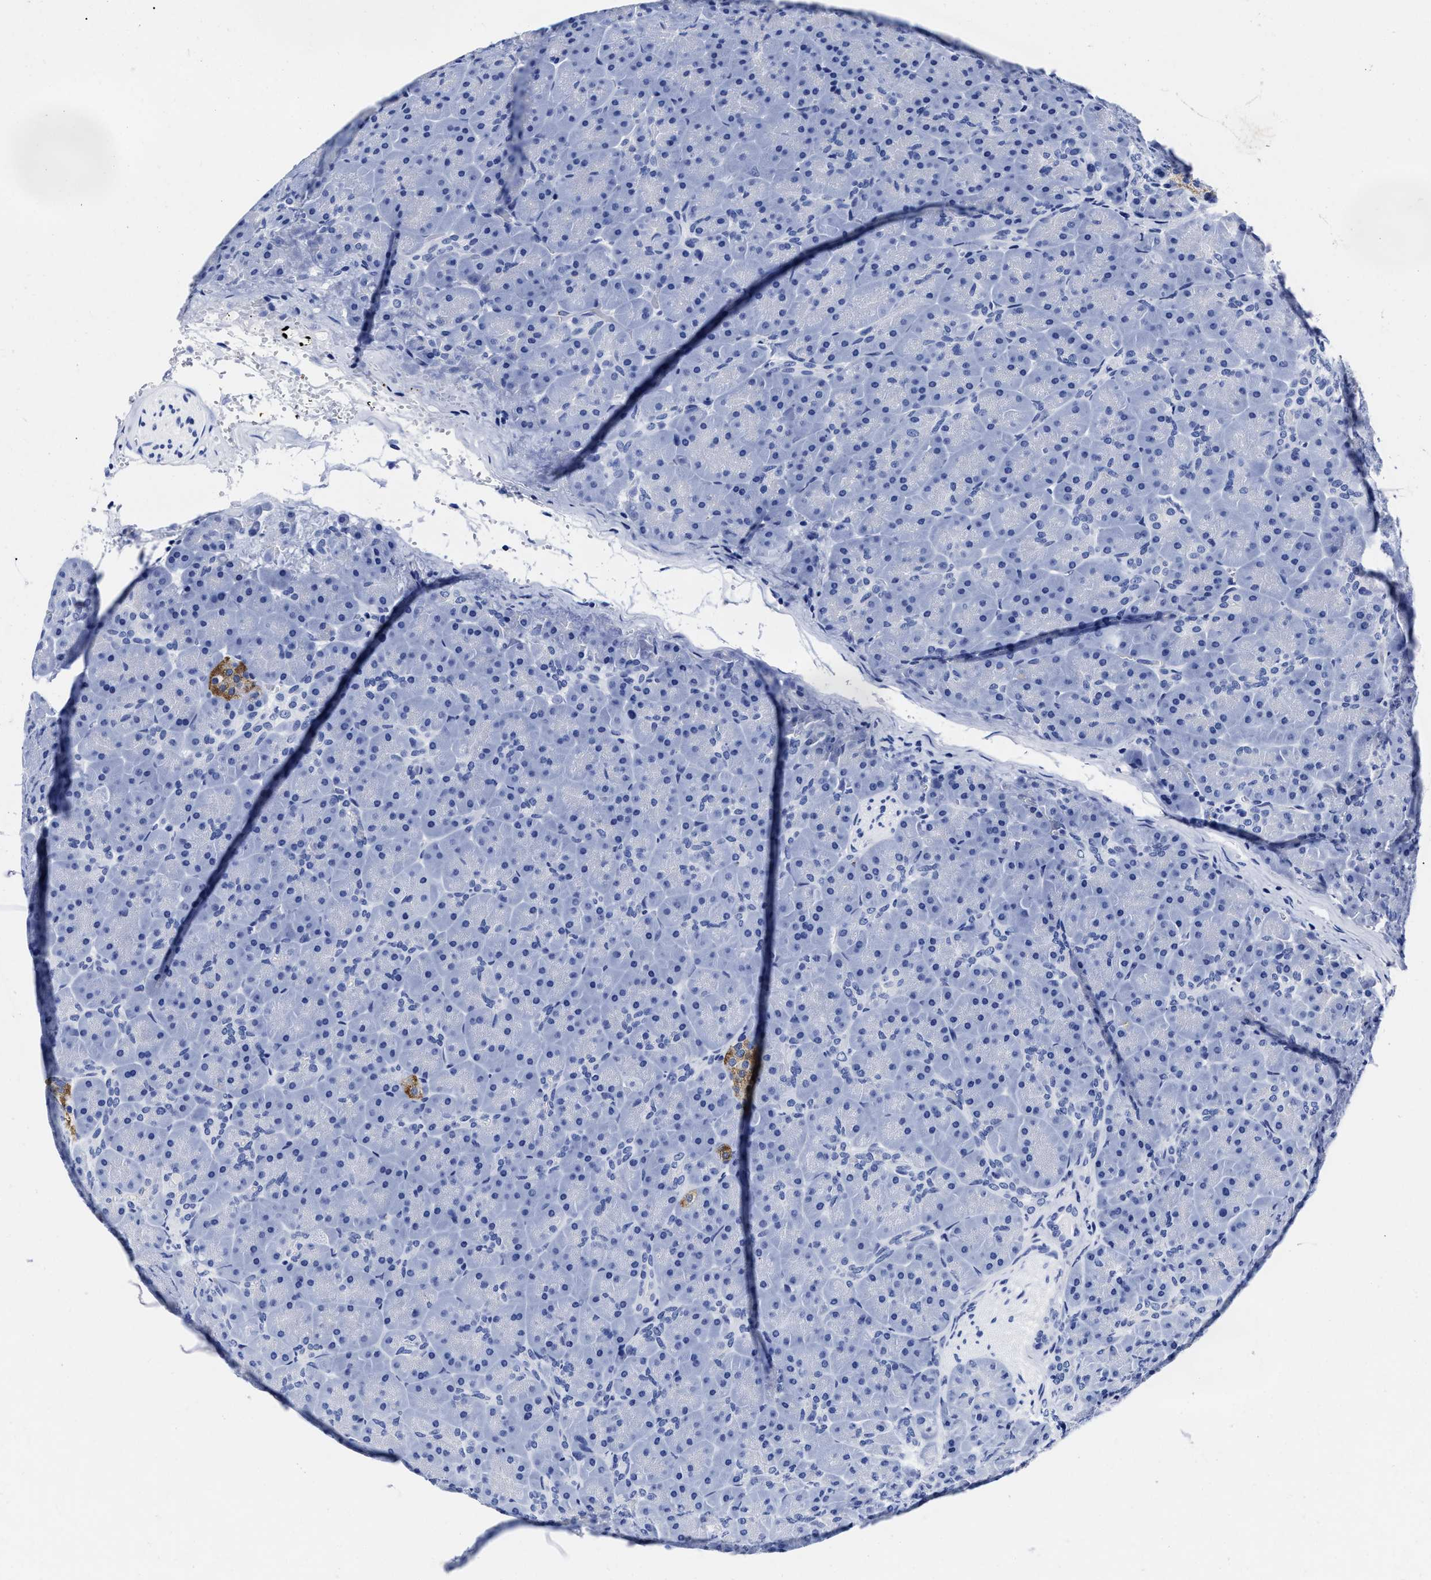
{"staining": {"intensity": "negative", "quantity": "none", "location": "none"}, "tissue": "pancreas", "cell_type": "Exocrine glandular cells", "image_type": "normal", "snomed": [{"axis": "morphology", "description": "Normal tissue, NOS"}, {"axis": "topography", "description": "Pancreas"}], "caption": "IHC image of normal pancreas: pancreas stained with DAB displays no significant protein positivity in exocrine glandular cells. (Brightfield microscopy of DAB (3,3'-diaminobenzidine) IHC at high magnification).", "gene": "LRRC8E", "patient": {"sex": "male", "age": 66}}